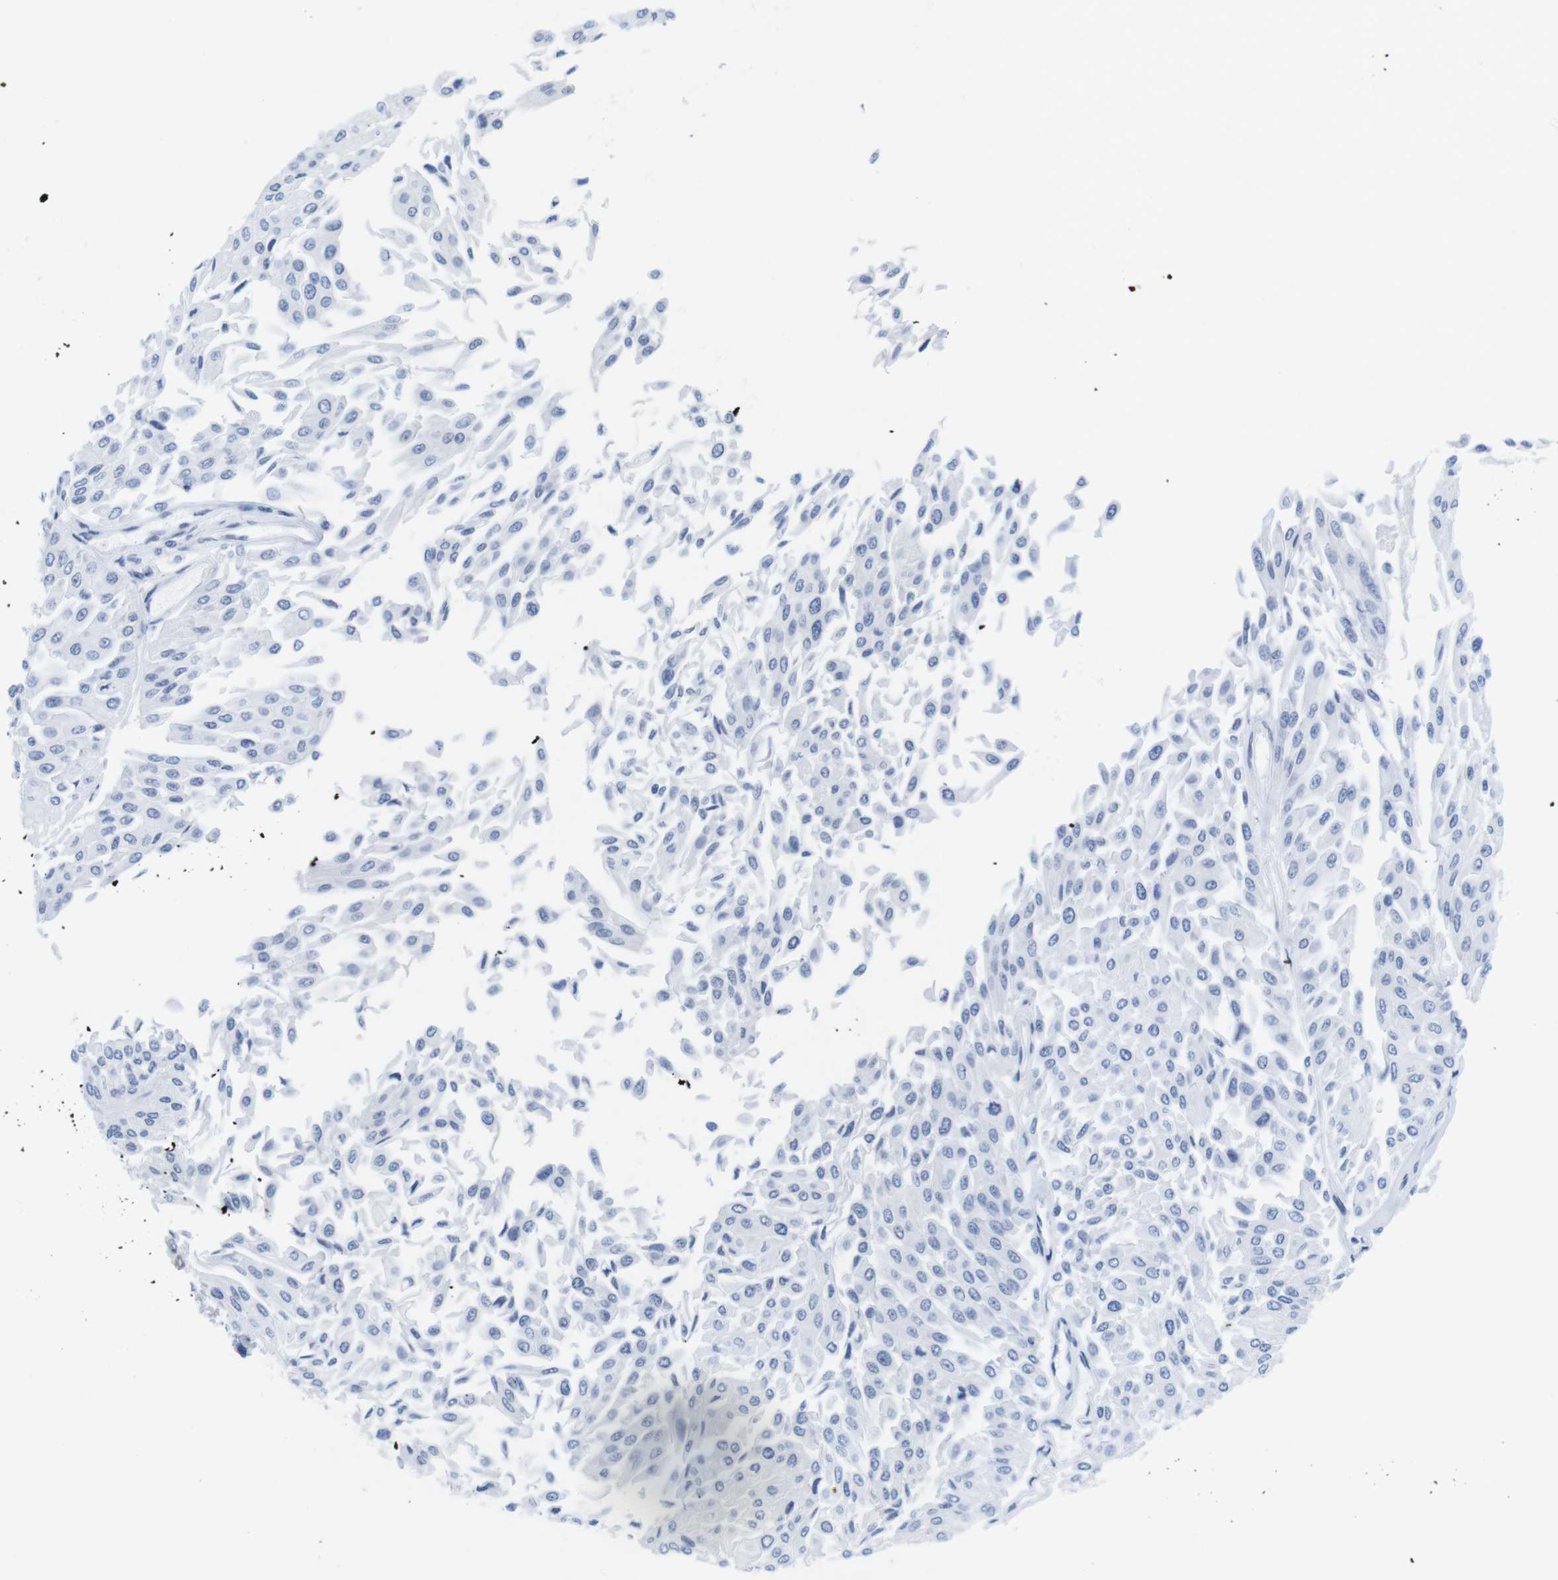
{"staining": {"intensity": "negative", "quantity": "none", "location": "none"}, "tissue": "urothelial cancer", "cell_type": "Tumor cells", "image_type": "cancer", "snomed": [{"axis": "morphology", "description": "Urothelial carcinoma, Low grade"}, {"axis": "topography", "description": "Urinary bladder"}], "caption": "Immunohistochemical staining of human urothelial carcinoma (low-grade) shows no significant staining in tumor cells.", "gene": "IFI16", "patient": {"sex": "male", "age": 67}}